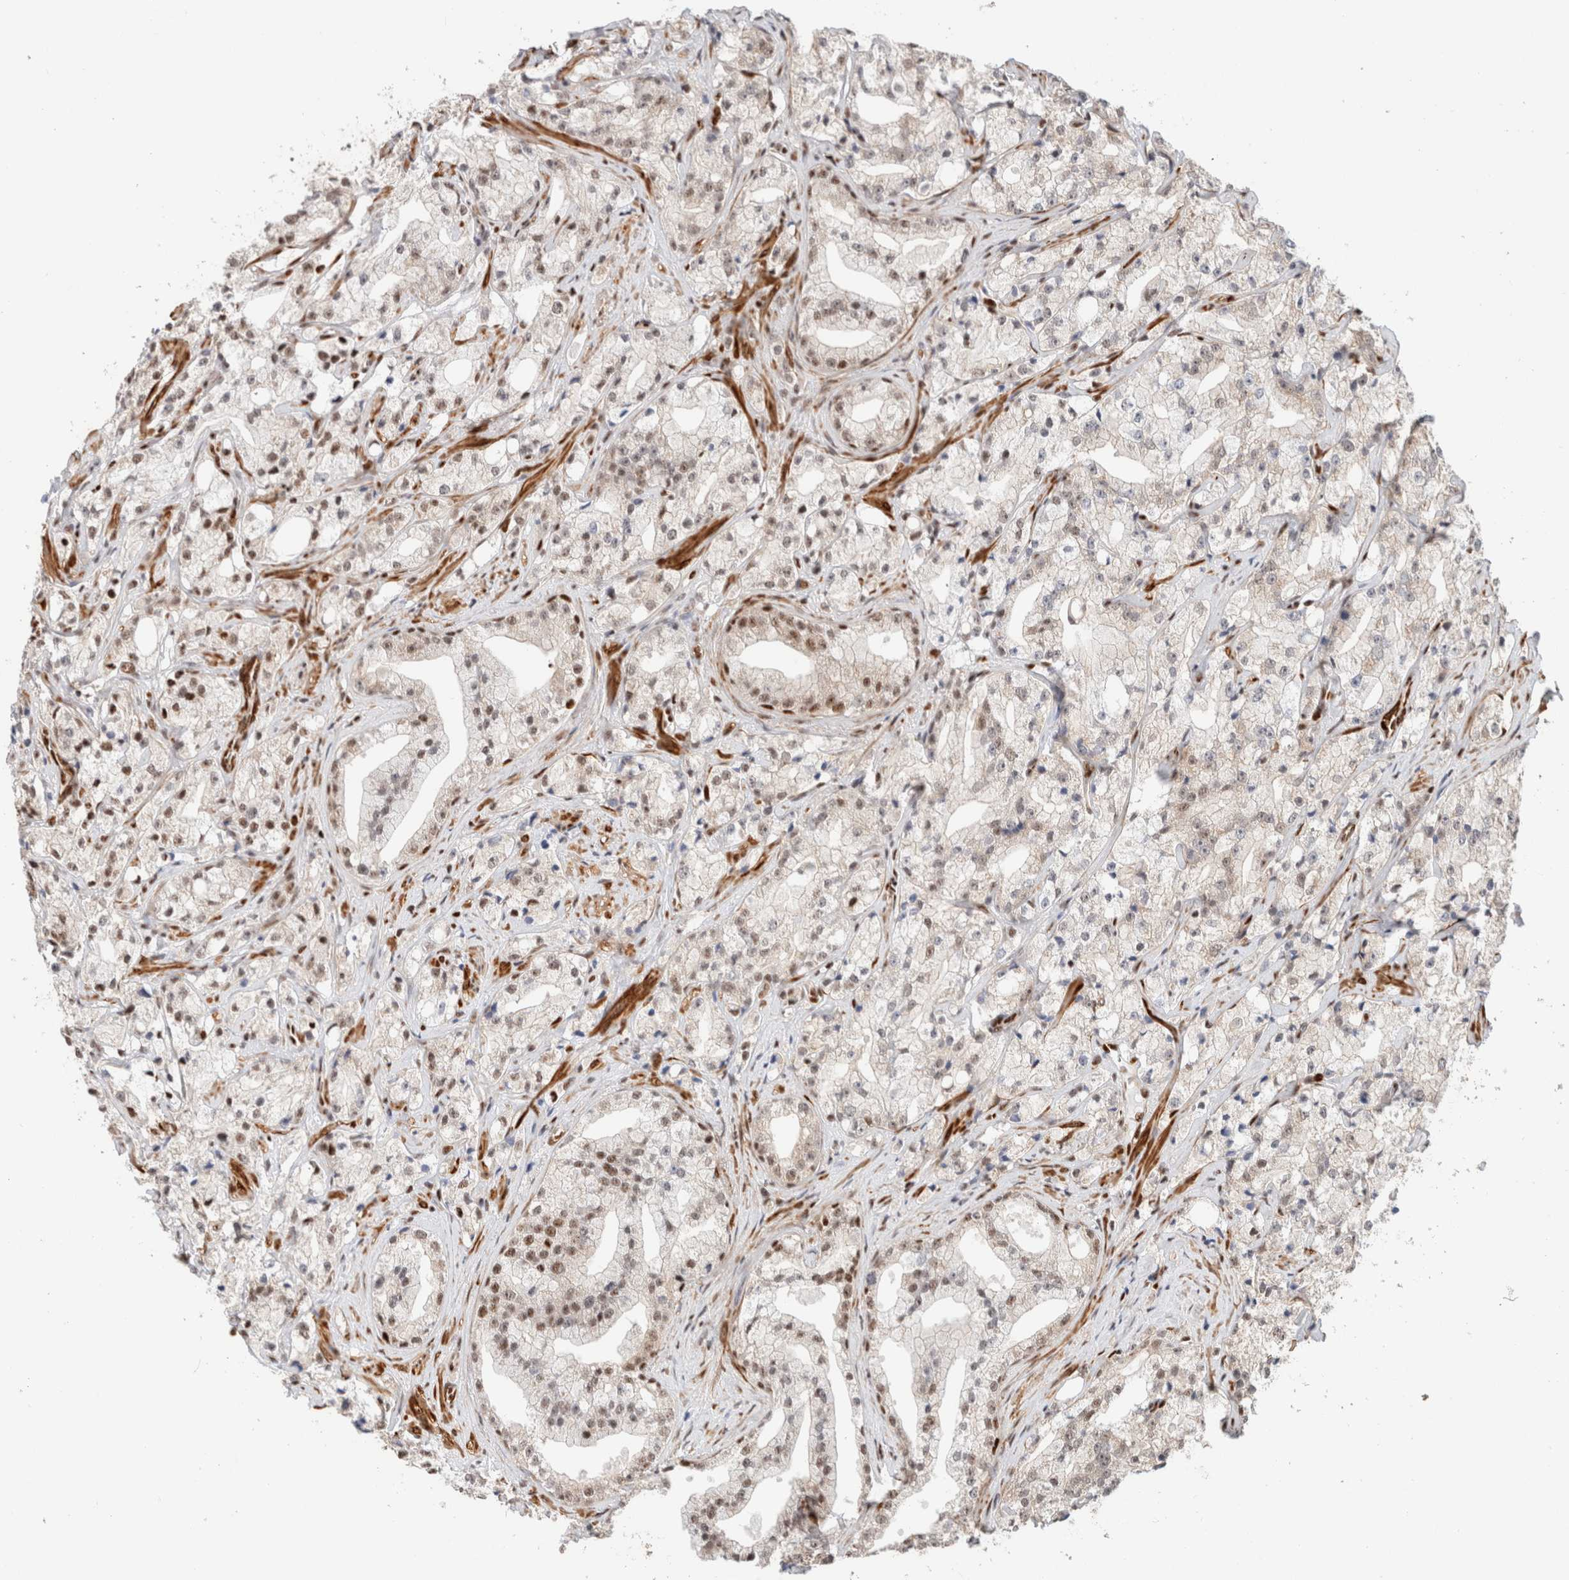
{"staining": {"intensity": "weak", "quantity": "25%-75%", "location": "nuclear"}, "tissue": "prostate cancer", "cell_type": "Tumor cells", "image_type": "cancer", "snomed": [{"axis": "morphology", "description": "Adenocarcinoma, High grade"}, {"axis": "topography", "description": "Prostate"}], "caption": "Human prostate cancer stained for a protein (brown) shows weak nuclear positive expression in approximately 25%-75% of tumor cells.", "gene": "ID3", "patient": {"sex": "male", "age": 64}}